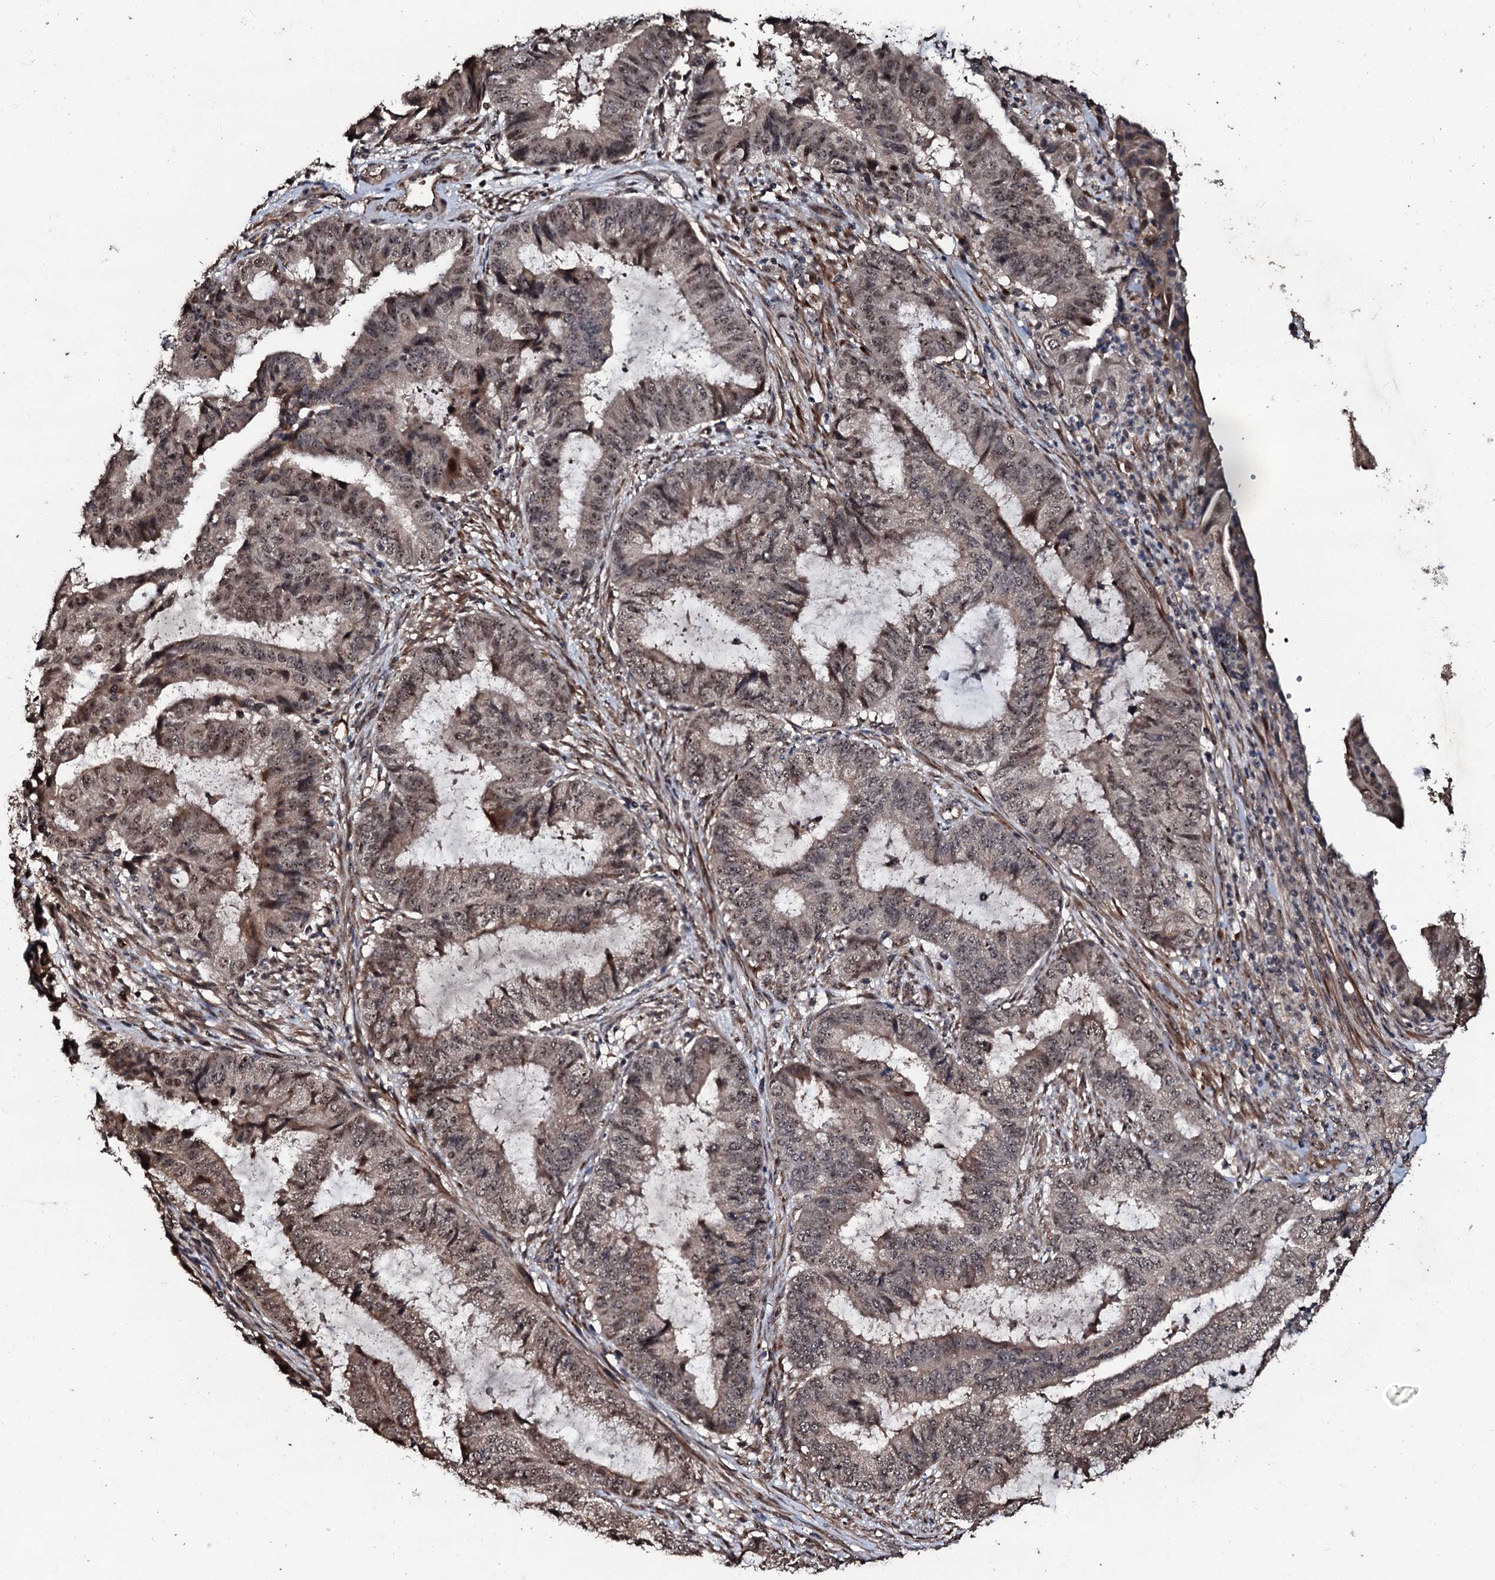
{"staining": {"intensity": "moderate", "quantity": ">75%", "location": "nuclear"}, "tissue": "endometrial cancer", "cell_type": "Tumor cells", "image_type": "cancer", "snomed": [{"axis": "morphology", "description": "Adenocarcinoma, NOS"}, {"axis": "topography", "description": "Endometrium"}], "caption": "Protein analysis of endometrial cancer (adenocarcinoma) tissue displays moderate nuclear expression in about >75% of tumor cells. (Stains: DAB (3,3'-diaminobenzidine) in brown, nuclei in blue, Microscopy: brightfield microscopy at high magnification).", "gene": "SUPT7L", "patient": {"sex": "female", "age": 51}}